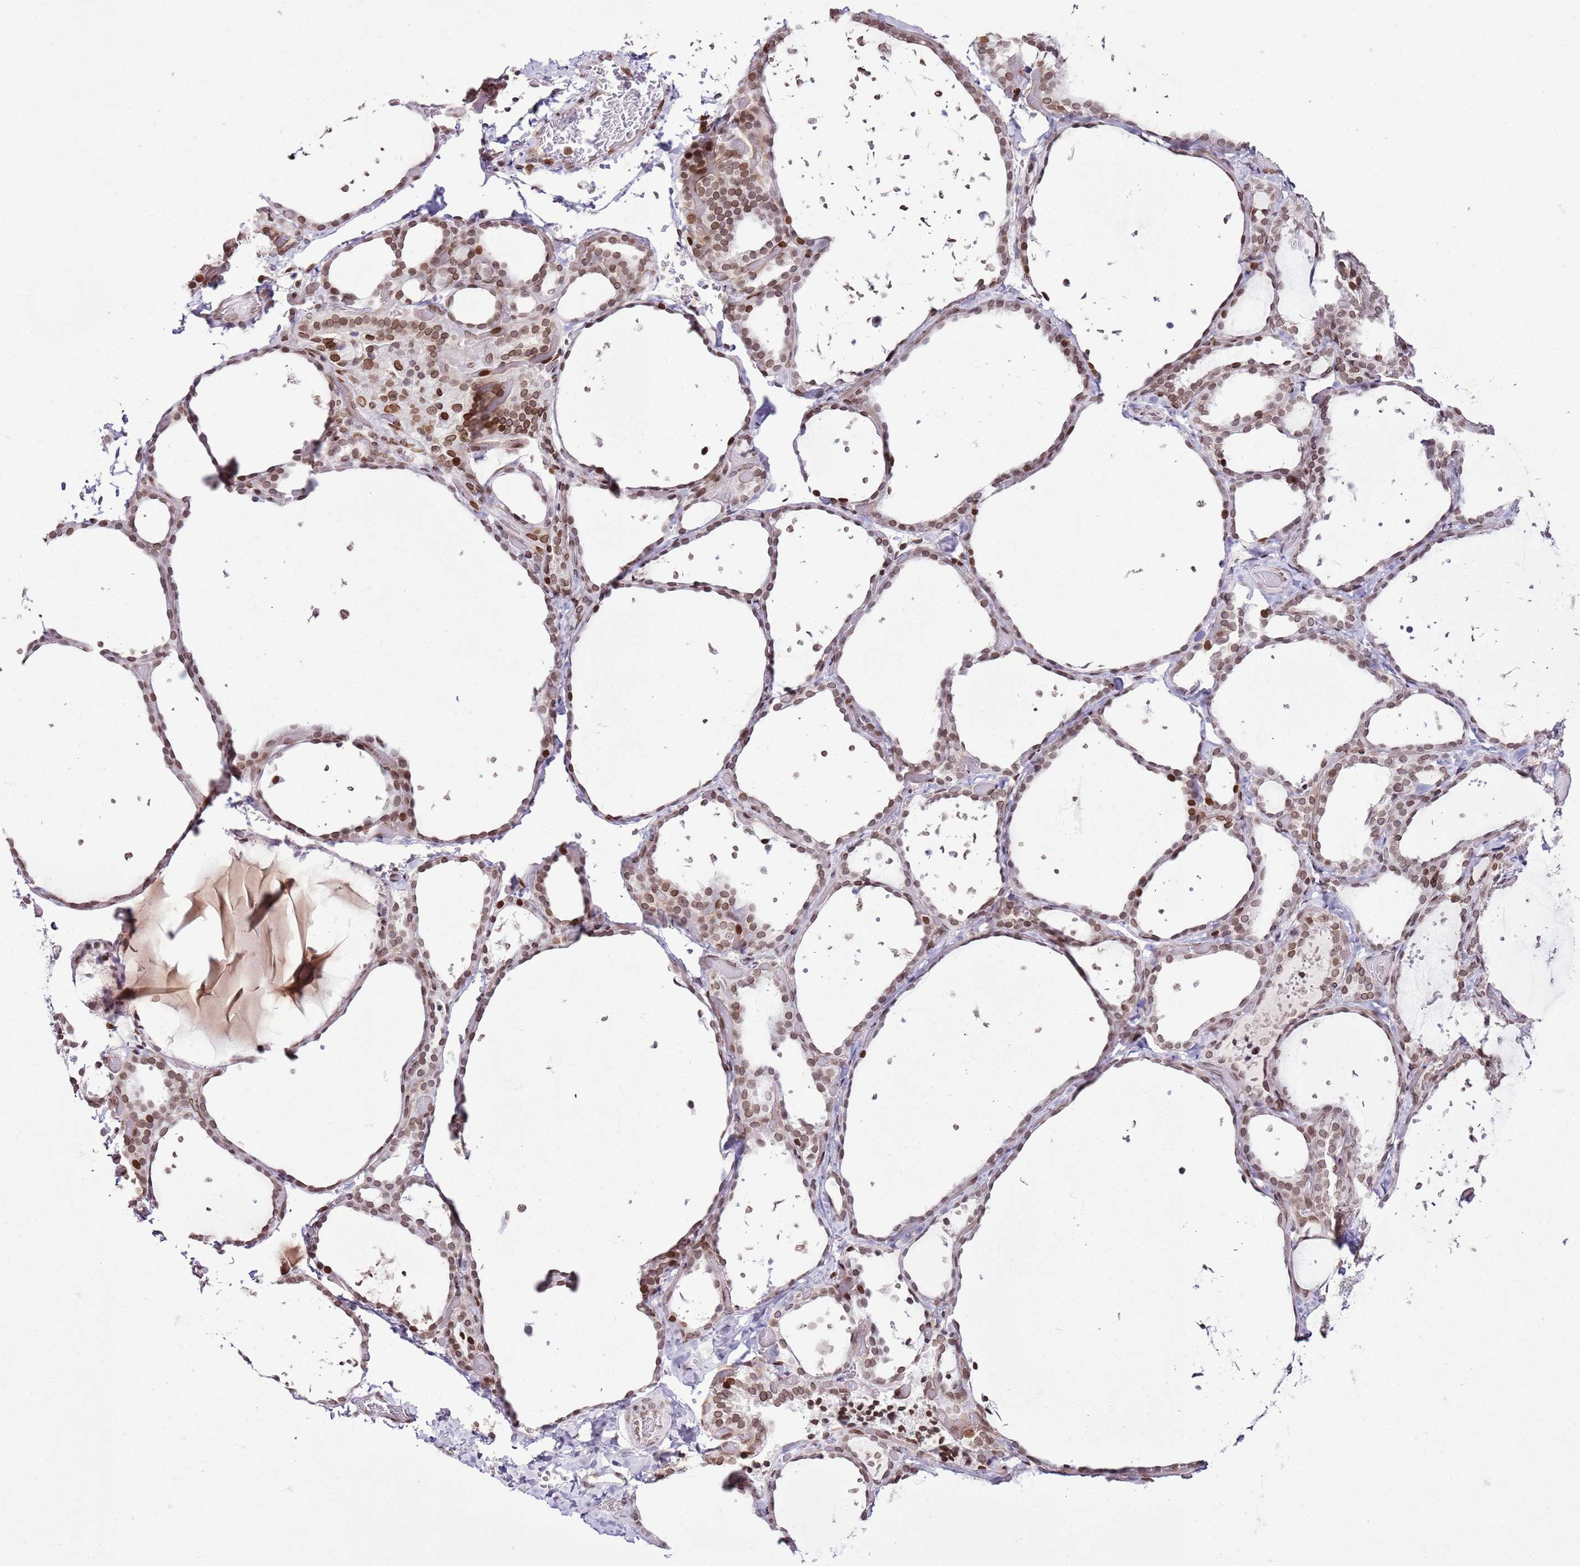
{"staining": {"intensity": "moderate", "quantity": ">75%", "location": "cytoplasmic/membranous,nuclear"}, "tissue": "thyroid gland", "cell_type": "Glandular cells", "image_type": "normal", "snomed": [{"axis": "morphology", "description": "Normal tissue, NOS"}, {"axis": "topography", "description": "Thyroid gland"}], "caption": "Glandular cells display medium levels of moderate cytoplasmic/membranous,nuclear expression in about >75% of cells in unremarkable thyroid gland. Using DAB (brown) and hematoxylin (blue) stains, captured at high magnification using brightfield microscopy.", "gene": "POU6F1", "patient": {"sex": "female", "age": 44}}